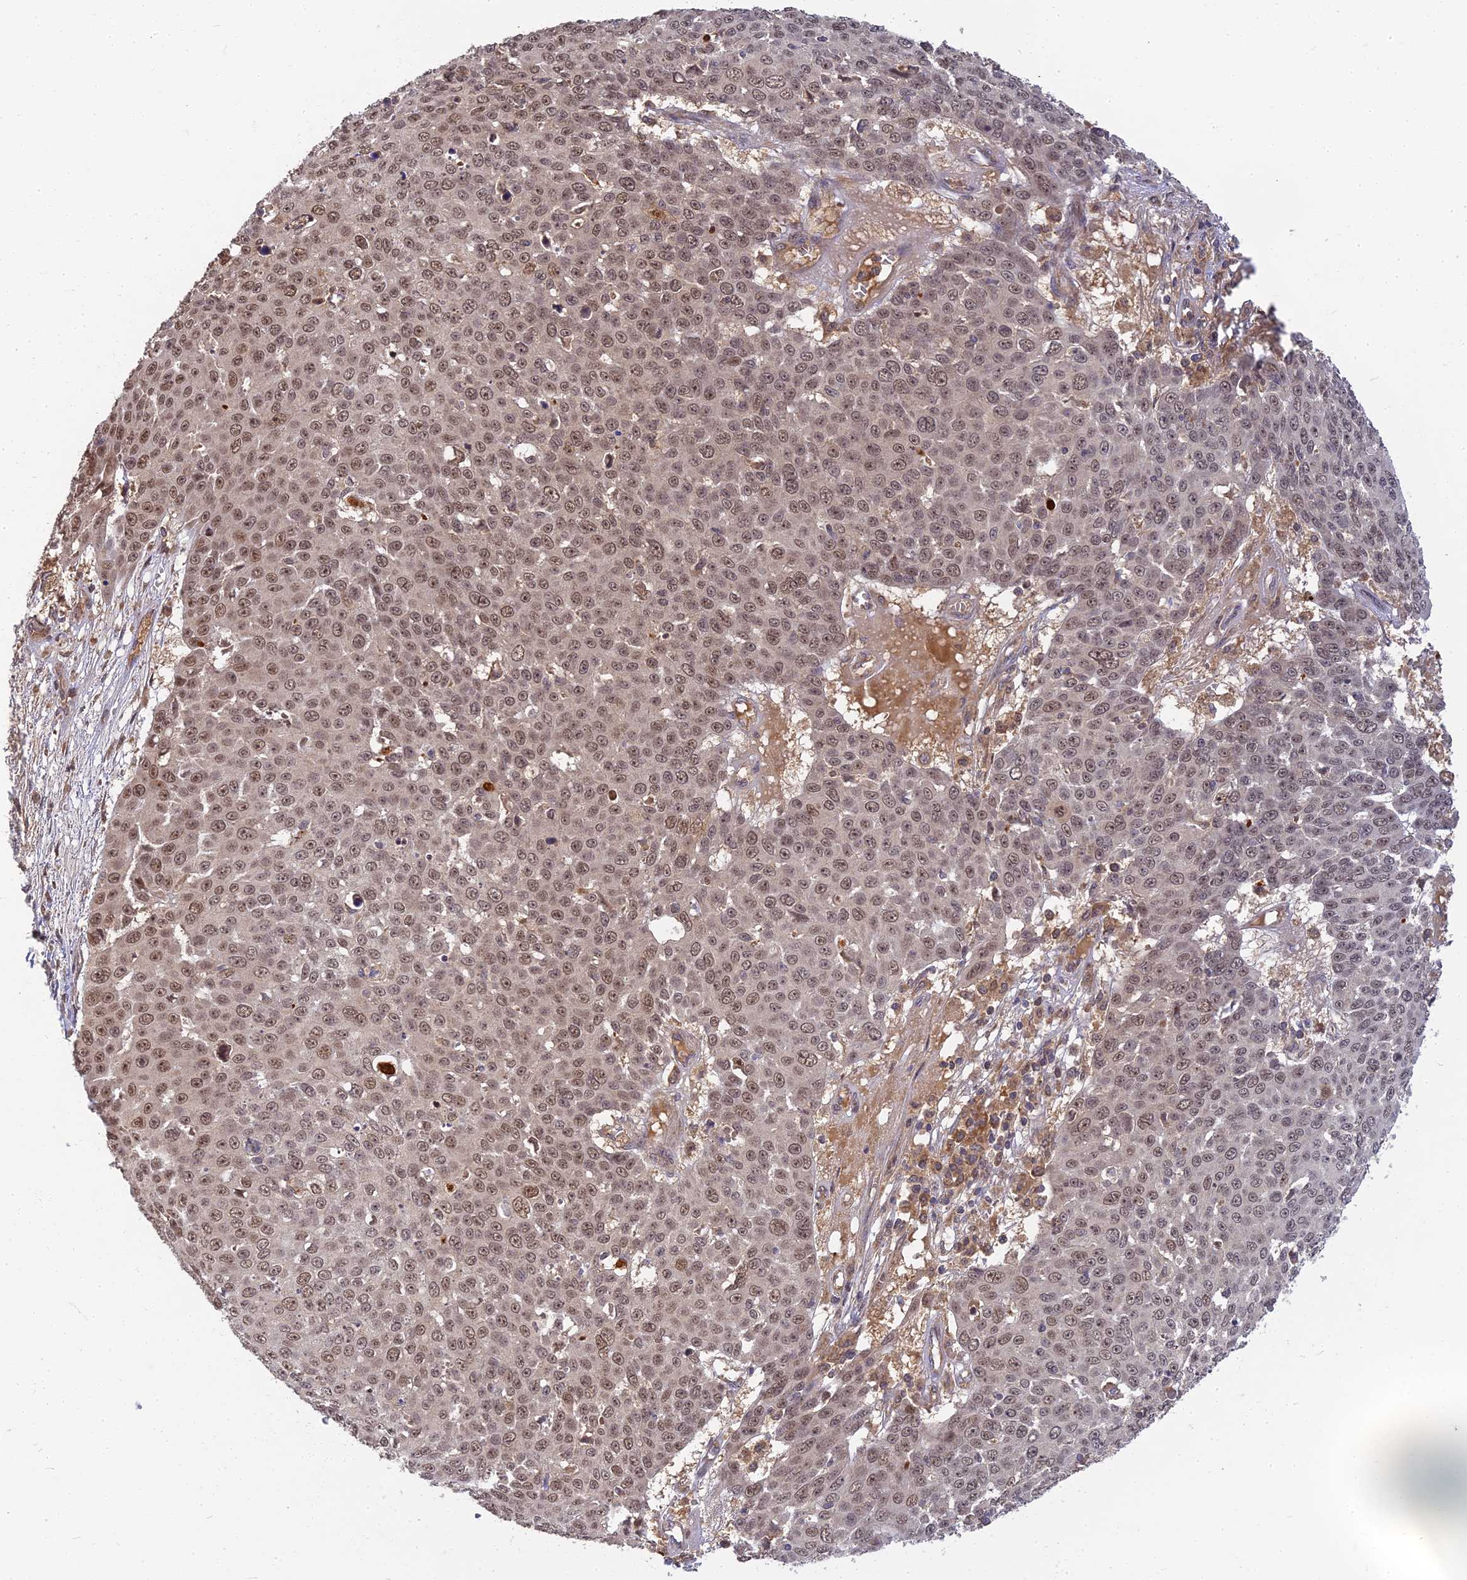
{"staining": {"intensity": "weak", "quantity": ">75%", "location": "cytoplasmic/membranous,nuclear"}, "tissue": "skin cancer", "cell_type": "Tumor cells", "image_type": "cancer", "snomed": [{"axis": "morphology", "description": "Squamous cell carcinoma, NOS"}, {"axis": "topography", "description": "Skin"}], "caption": "Skin cancer (squamous cell carcinoma) stained for a protein exhibits weak cytoplasmic/membranous and nuclear positivity in tumor cells.", "gene": "RGL3", "patient": {"sex": "male", "age": 71}}